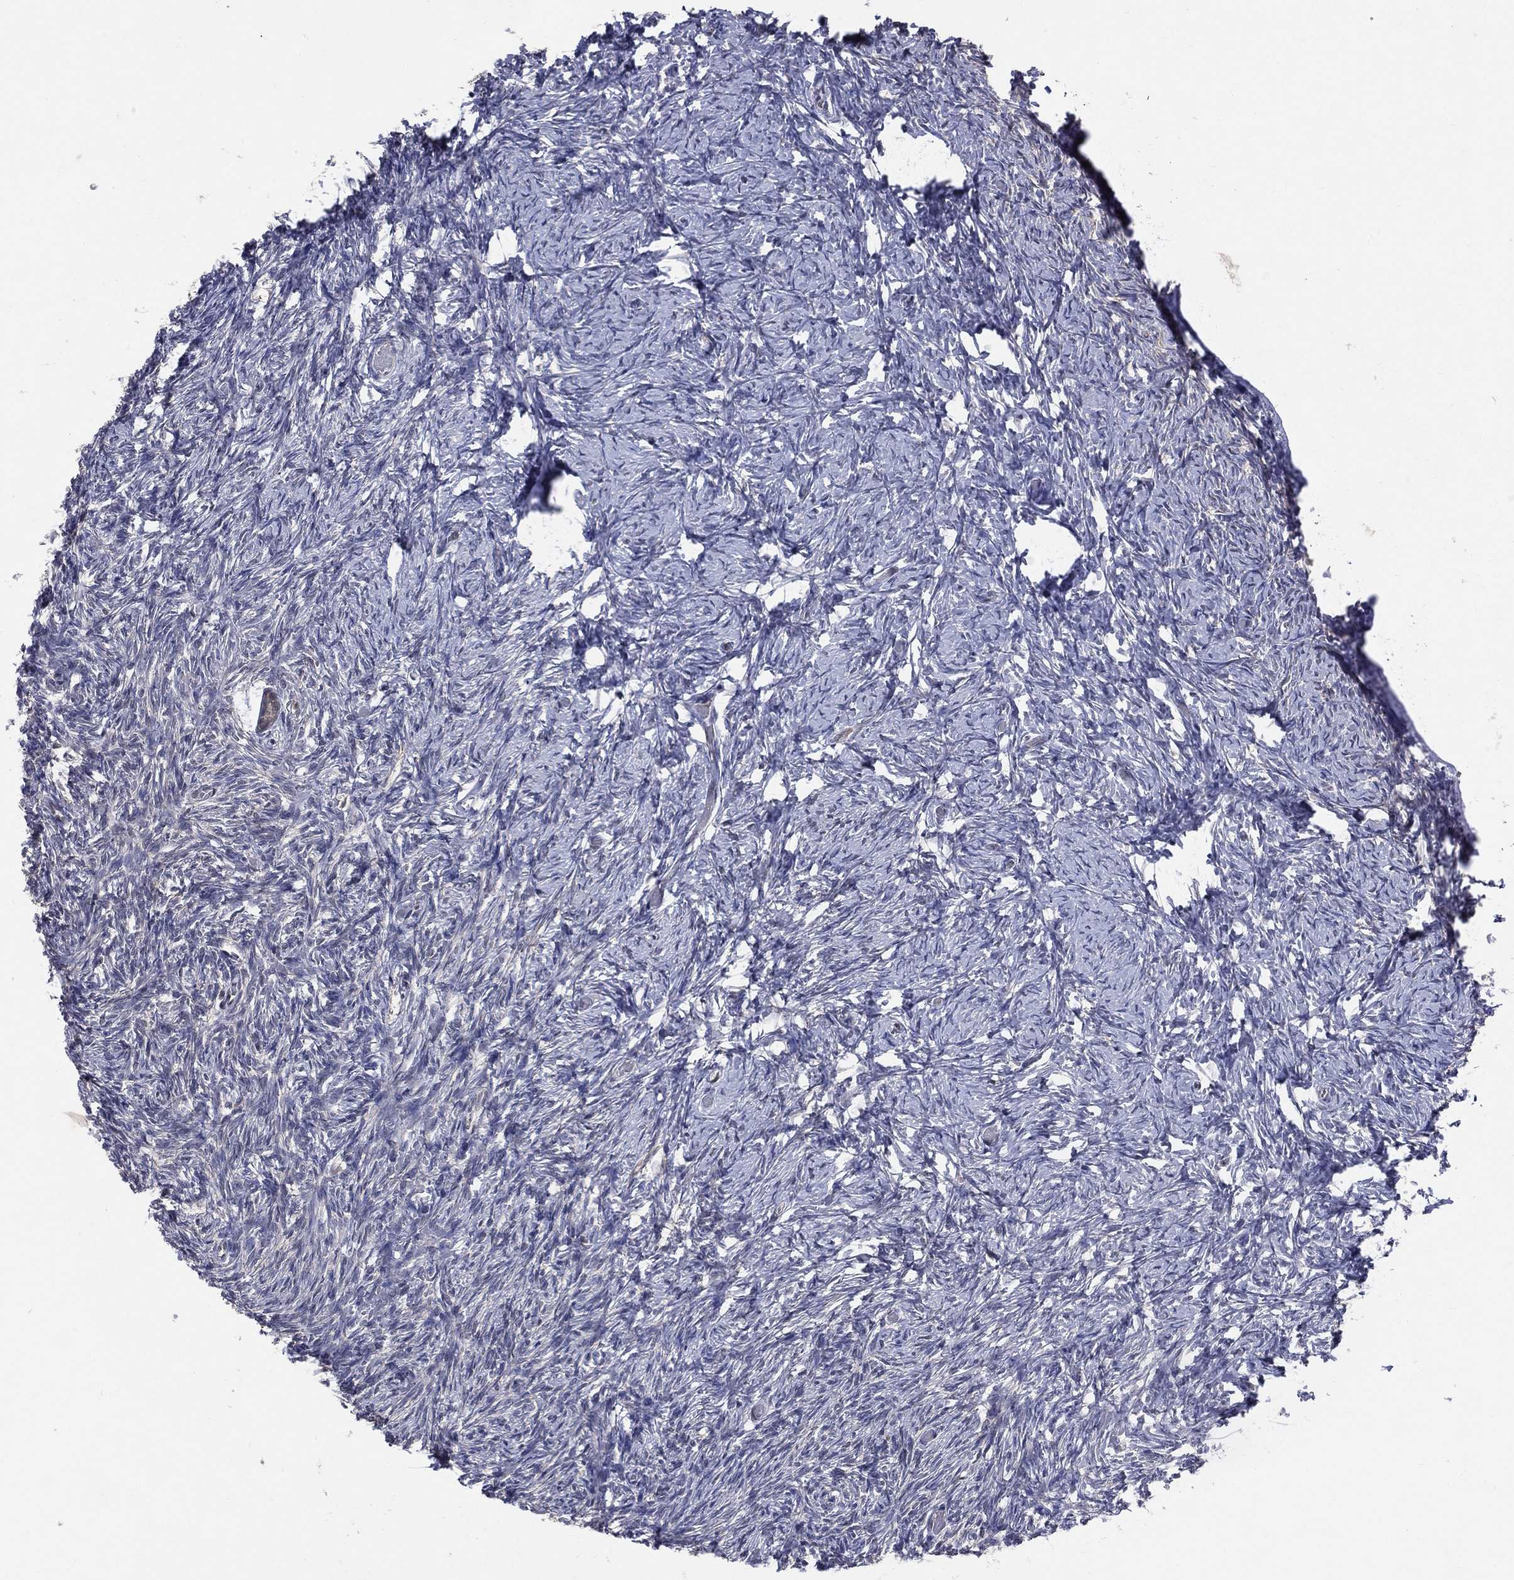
{"staining": {"intensity": "moderate", "quantity": "<25%", "location": "cytoplasmic/membranous,nuclear"}, "tissue": "ovary", "cell_type": "Follicle cells", "image_type": "normal", "snomed": [{"axis": "morphology", "description": "Normal tissue, NOS"}, {"axis": "topography", "description": "Ovary"}], "caption": "Immunohistochemical staining of benign human ovary exhibits low levels of moderate cytoplasmic/membranous,nuclear positivity in about <25% of follicle cells. (IHC, brightfield microscopy, high magnification).", "gene": "GMPR2", "patient": {"sex": "female", "age": 39}}